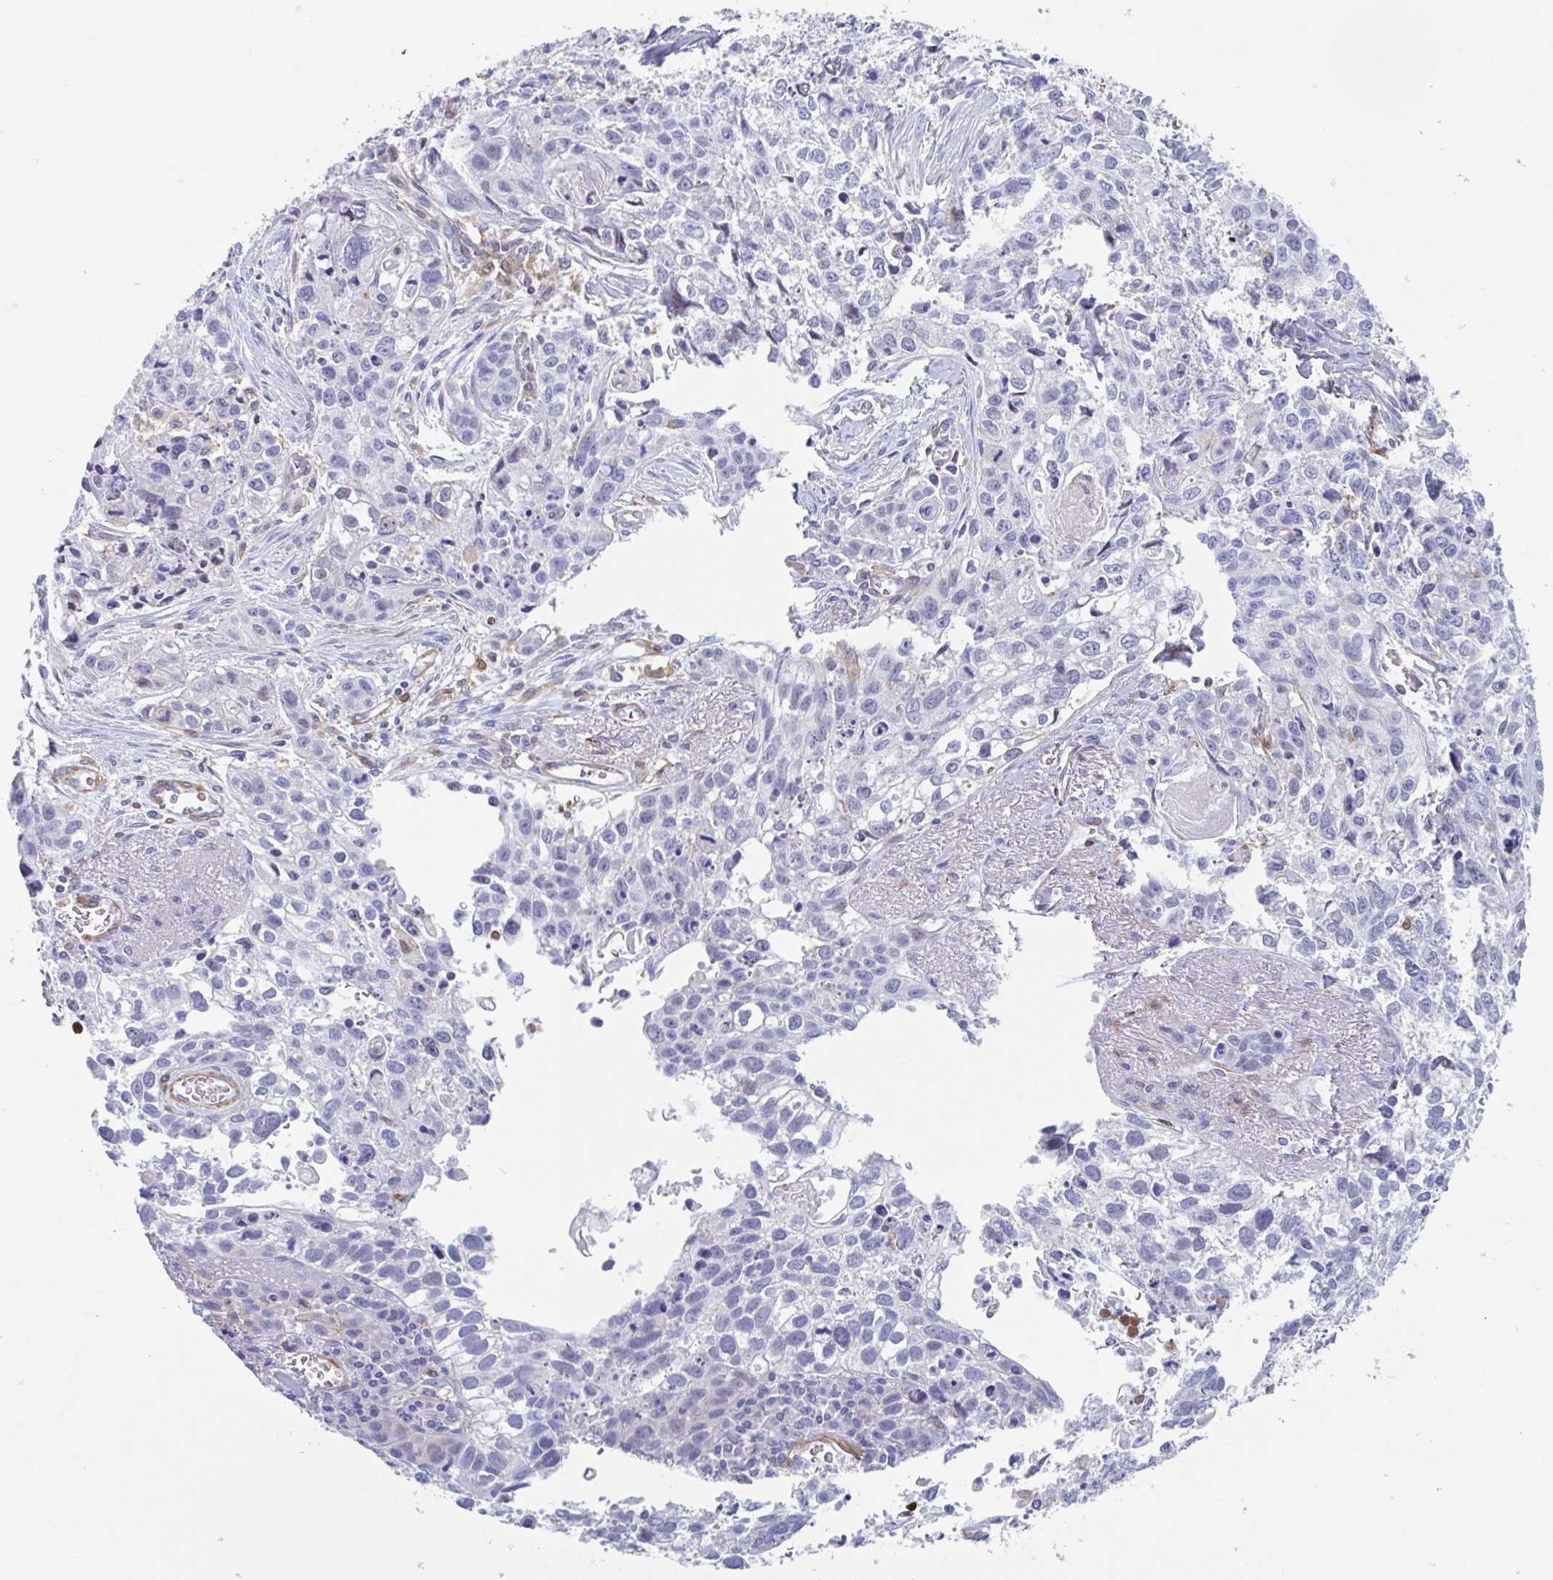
{"staining": {"intensity": "negative", "quantity": "none", "location": "none"}, "tissue": "lung cancer", "cell_type": "Tumor cells", "image_type": "cancer", "snomed": [{"axis": "morphology", "description": "Squamous cell carcinoma, NOS"}, {"axis": "topography", "description": "Lung"}], "caption": "DAB immunohistochemical staining of human squamous cell carcinoma (lung) demonstrates no significant positivity in tumor cells.", "gene": "EFHD1", "patient": {"sex": "male", "age": 74}}